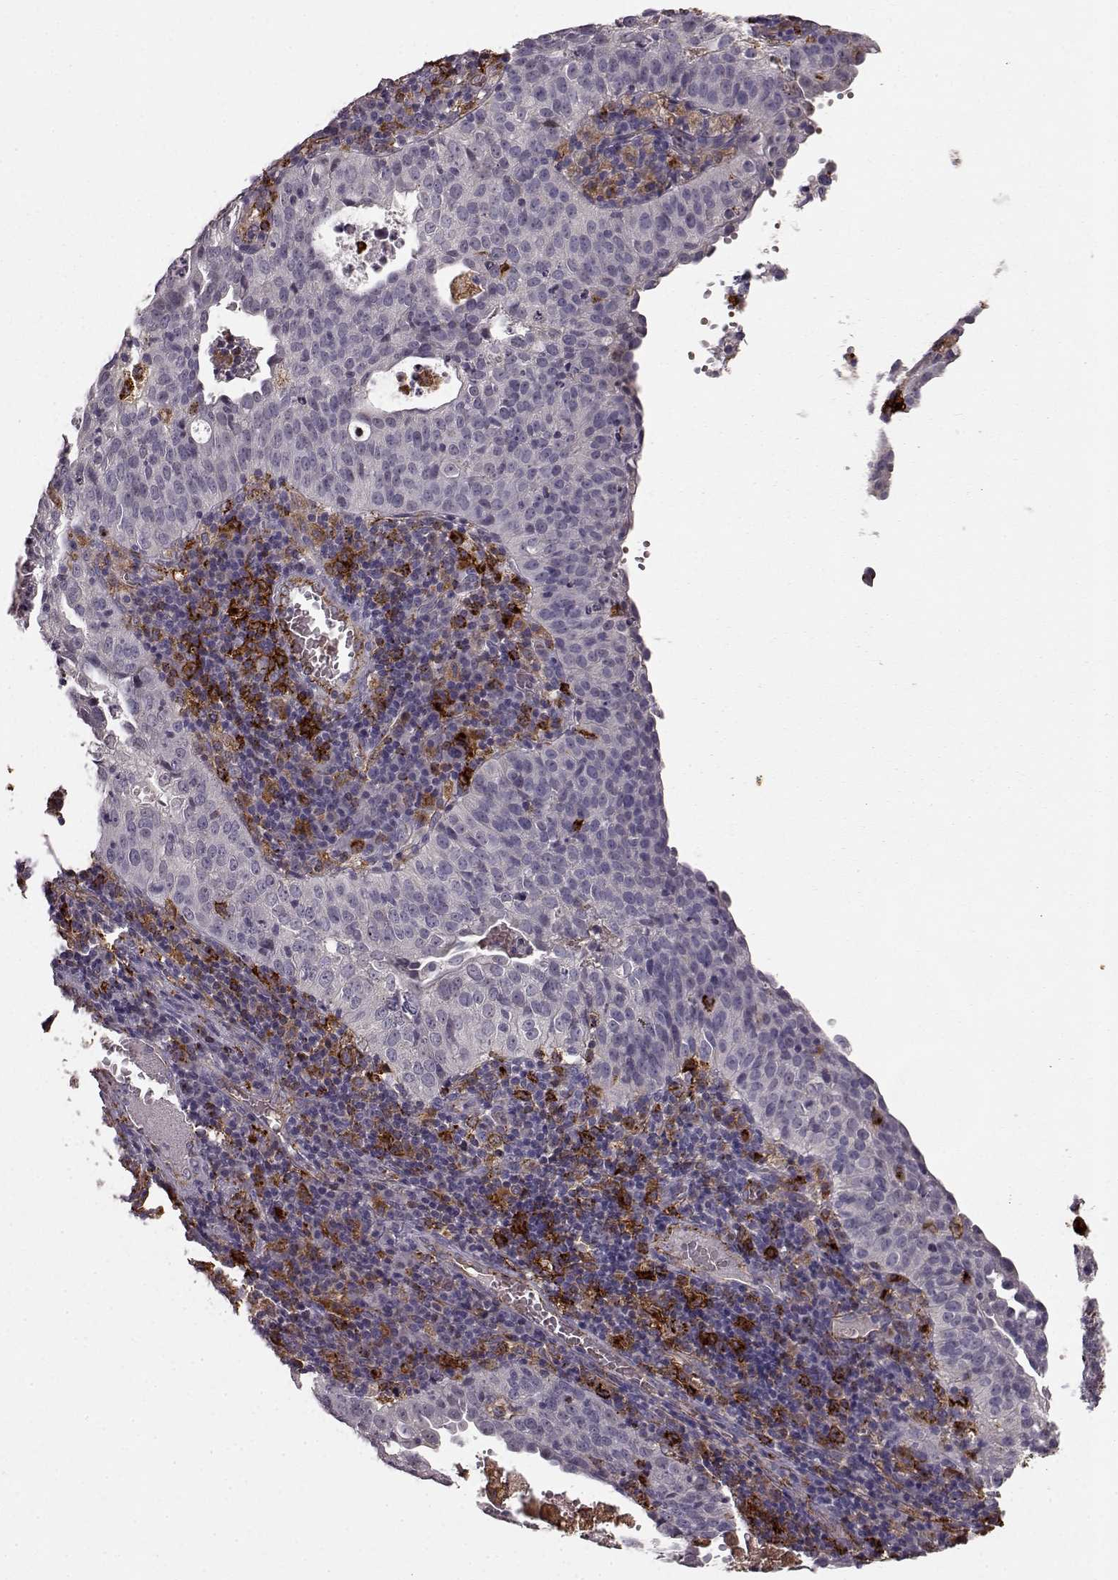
{"staining": {"intensity": "negative", "quantity": "none", "location": "none"}, "tissue": "cervical cancer", "cell_type": "Tumor cells", "image_type": "cancer", "snomed": [{"axis": "morphology", "description": "Squamous cell carcinoma, NOS"}, {"axis": "topography", "description": "Cervix"}], "caption": "Micrograph shows no protein staining in tumor cells of squamous cell carcinoma (cervical) tissue. (DAB immunohistochemistry (IHC) visualized using brightfield microscopy, high magnification).", "gene": "CCNF", "patient": {"sex": "female", "age": 39}}